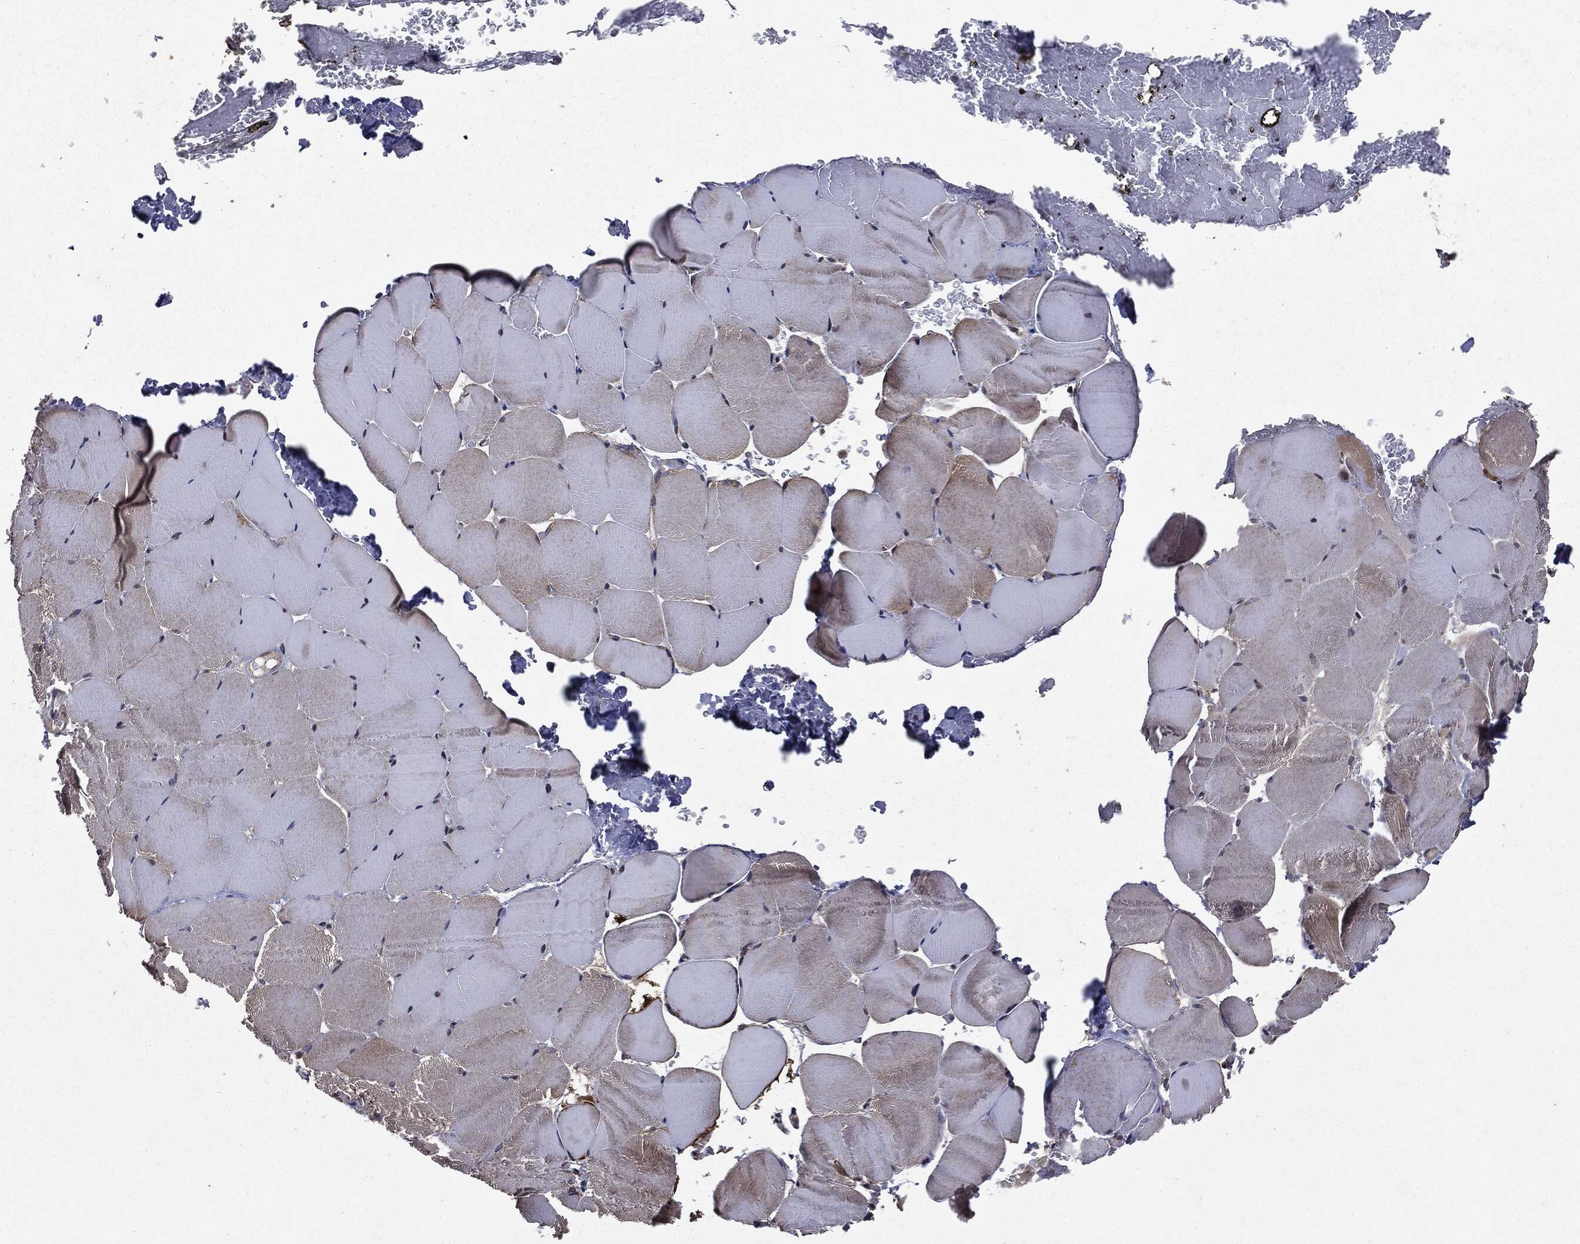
{"staining": {"intensity": "moderate", "quantity": "<25%", "location": "cytoplasmic/membranous"}, "tissue": "skeletal muscle", "cell_type": "Myocytes", "image_type": "normal", "snomed": [{"axis": "morphology", "description": "Normal tissue, NOS"}, {"axis": "topography", "description": "Skeletal muscle"}], "caption": "The photomicrograph reveals immunohistochemical staining of normal skeletal muscle. There is moderate cytoplasmic/membranous staining is seen in approximately <25% of myocytes.", "gene": "PLPPR2", "patient": {"sex": "female", "age": 37}}